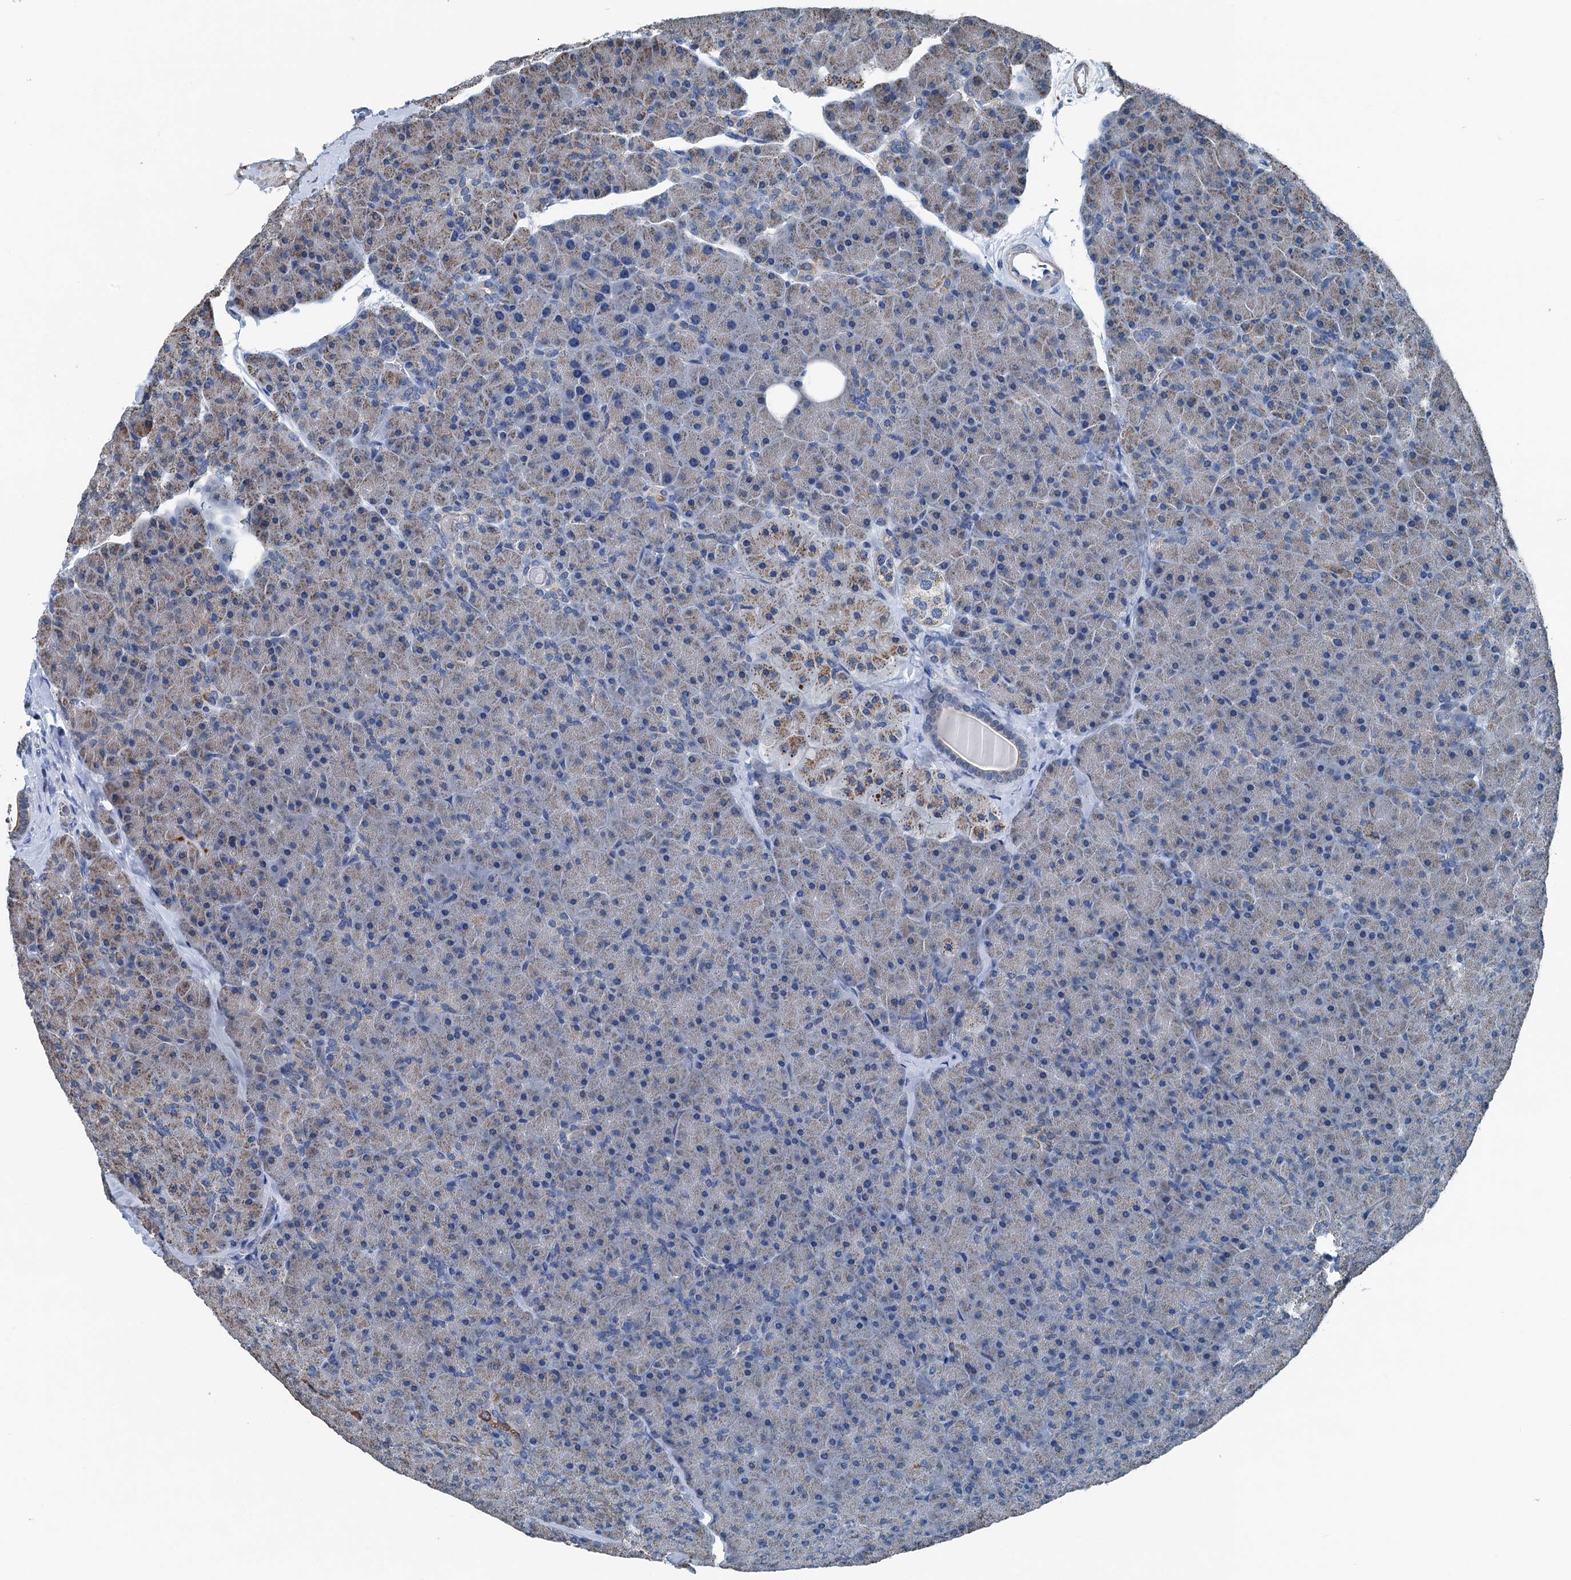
{"staining": {"intensity": "moderate", "quantity": "25%-75%", "location": "cytoplasmic/membranous"}, "tissue": "pancreas", "cell_type": "Exocrine glandular cells", "image_type": "normal", "snomed": [{"axis": "morphology", "description": "Normal tissue, NOS"}, {"axis": "topography", "description": "Pancreas"}], "caption": "Immunohistochemistry (IHC) image of unremarkable pancreas: human pancreas stained using immunohistochemistry shows medium levels of moderate protein expression localized specifically in the cytoplasmic/membranous of exocrine glandular cells, appearing as a cytoplasmic/membranous brown color.", "gene": "TRPT1", "patient": {"sex": "male", "age": 36}}